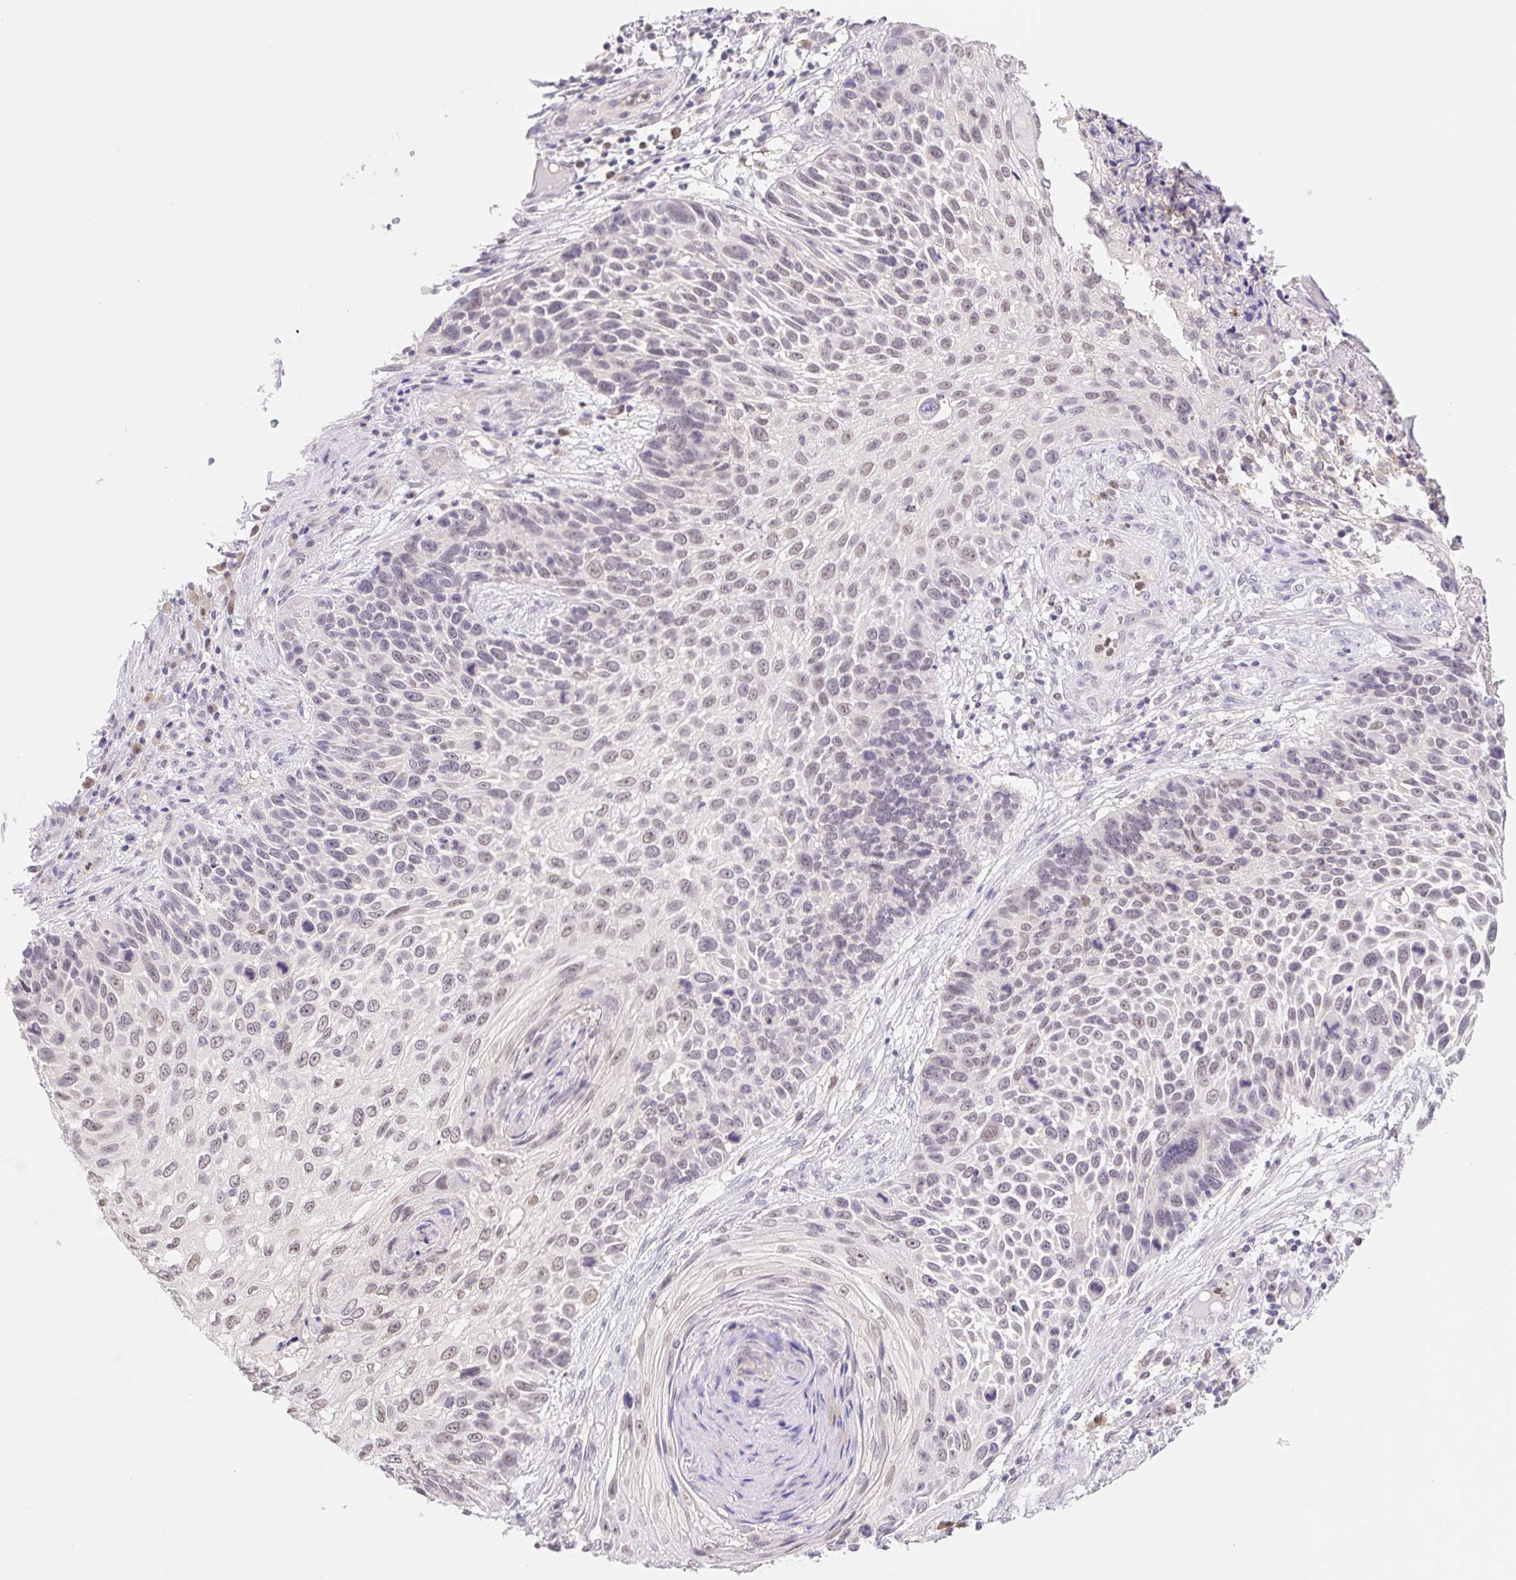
{"staining": {"intensity": "weak", "quantity": "<25%", "location": "nuclear"}, "tissue": "skin cancer", "cell_type": "Tumor cells", "image_type": "cancer", "snomed": [{"axis": "morphology", "description": "Squamous cell carcinoma, NOS"}, {"axis": "topography", "description": "Skin"}], "caption": "An image of skin cancer stained for a protein displays no brown staining in tumor cells.", "gene": "L3MBTL4", "patient": {"sex": "male", "age": 92}}